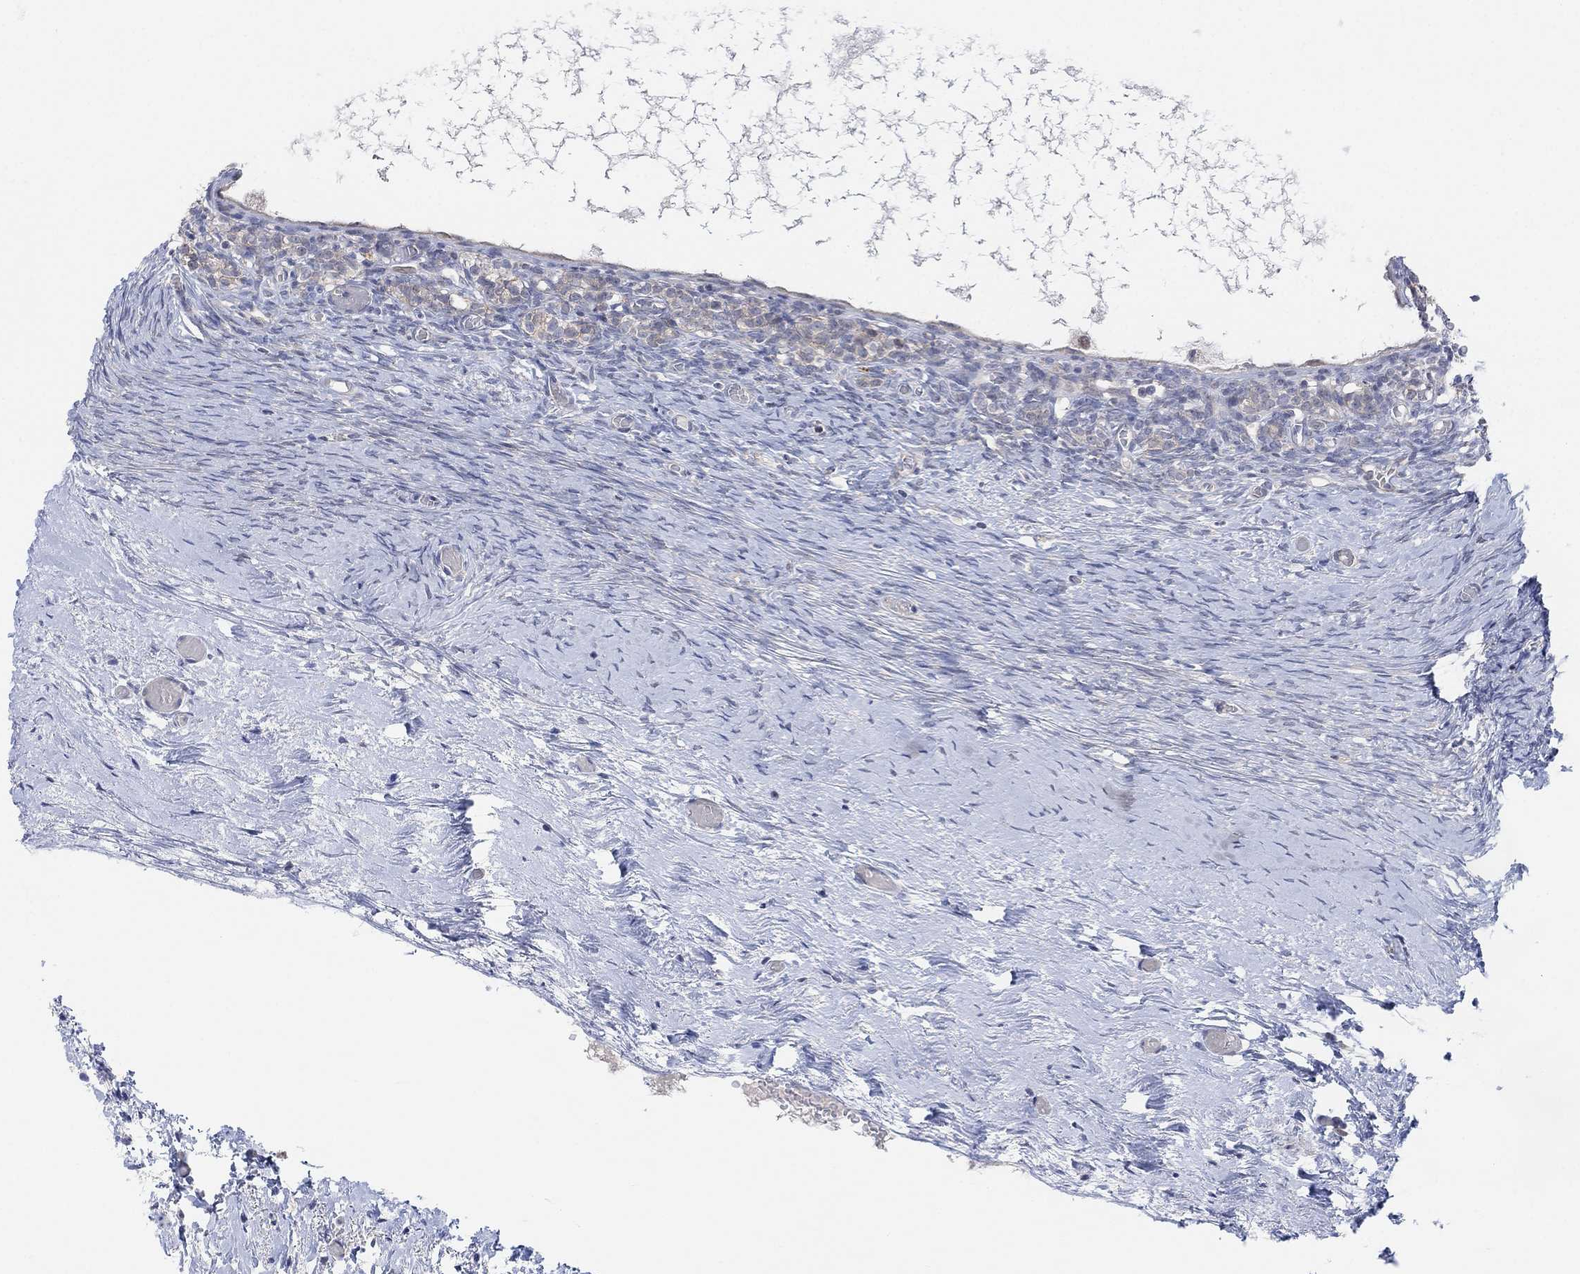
{"staining": {"intensity": "weak", "quantity": ">75%", "location": "cytoplasmic/membranous"}, "tissue": "ovary", "cell_type": "Follicle cells", "image_type": "normal", "snomed": [{"axis": "morphology", "description": "Normal tissue, NOS"}, {"axis": "topography", "description": "Ovary"}], "caption": "Immunohistochemical staining of unremarkable ovary demonstrates low levels of weak cytoplasmic/membranous positivity in approximately >75% of follicle cells. Using DAB (brown) and hematoxylin (blue) stains, captured at high magnification using brightfield microscopy.", "gene": "CNTF", "patient": {"sex": "female", "age": 39}}